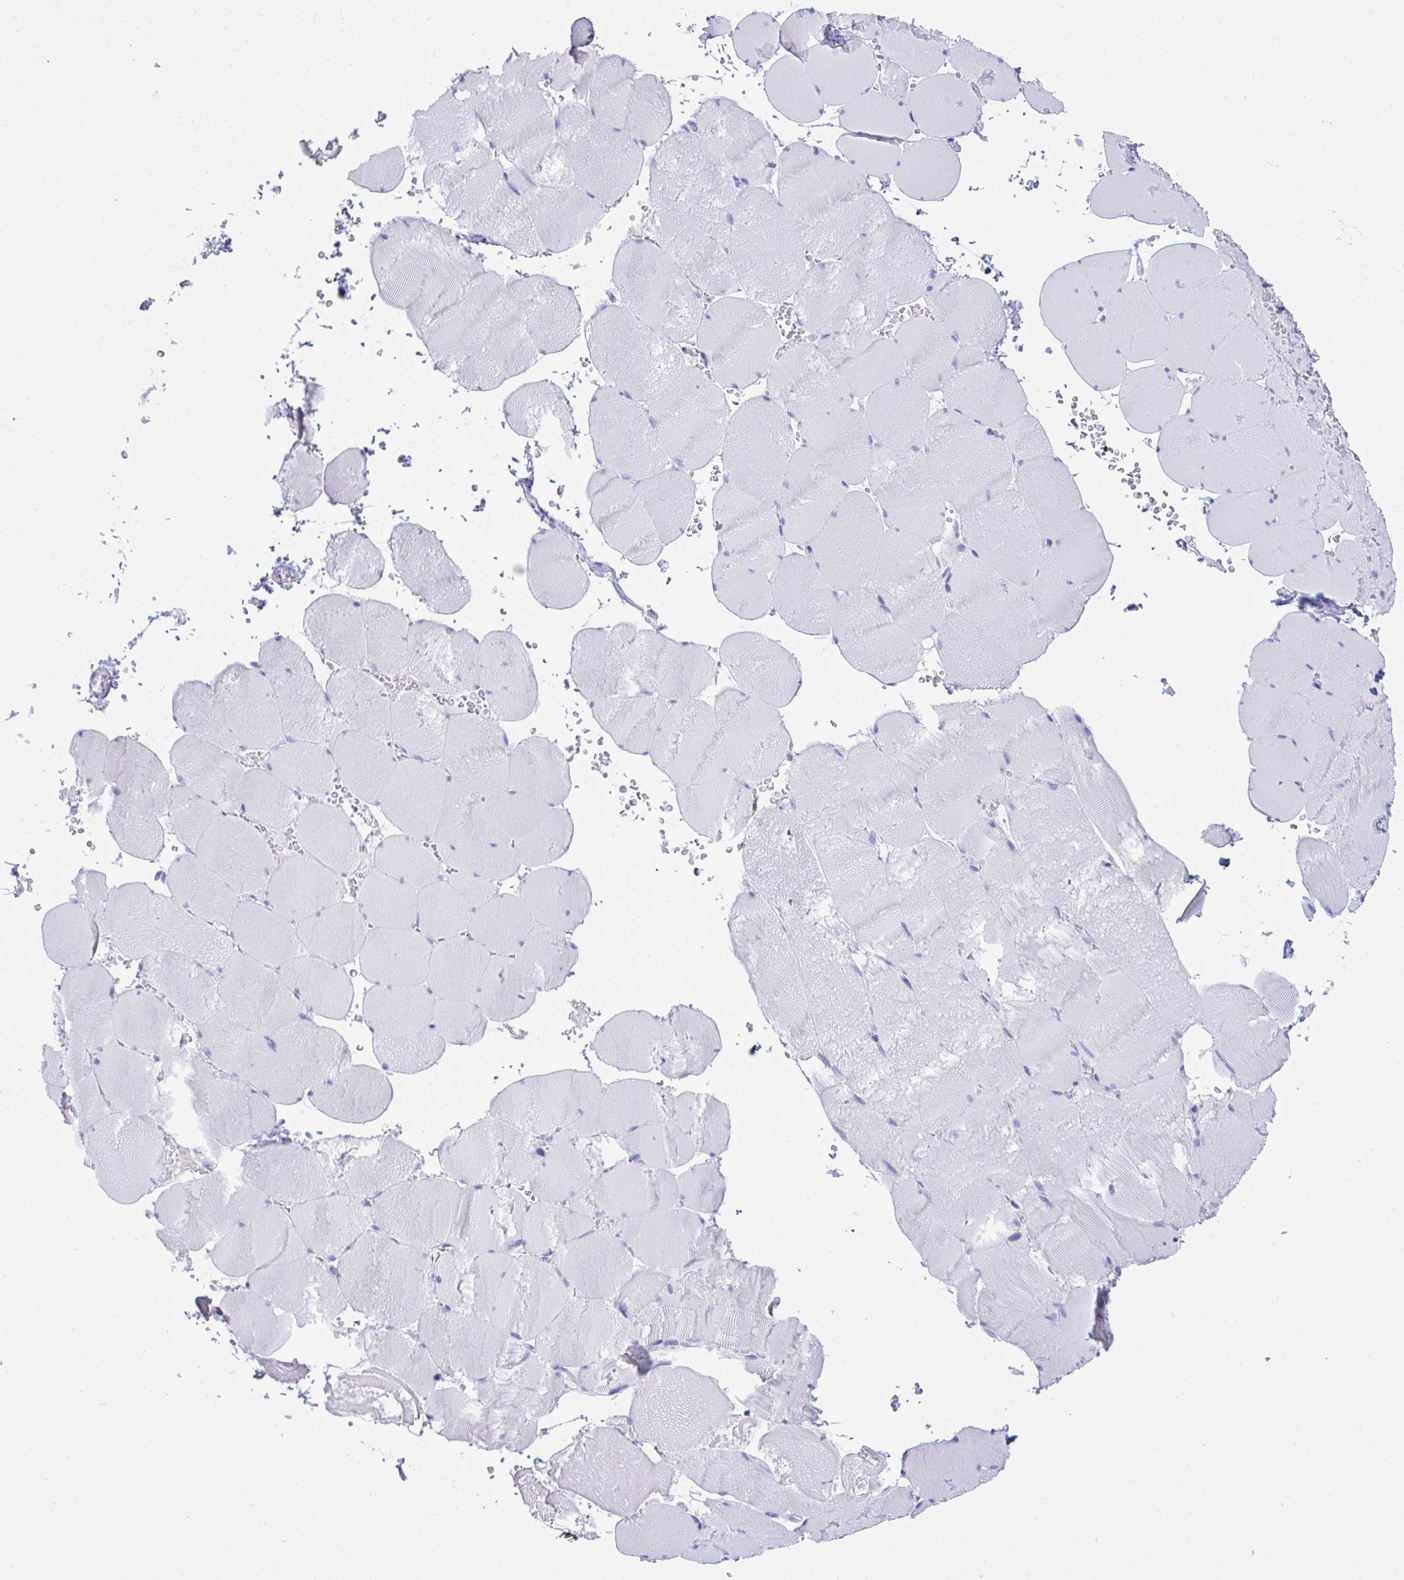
{"staining": {"intensity": "negative", "quantity": "none", "location": "none"}, "tissue": "skeletal muscle", "cell_type": "Myocytes", "image_type": "normal", "snomed": [{"axis": "morphology", "description": "Normal tissue, NOS"}, {"axis": "topography", "description": "Skeletal muscle"}, {"axis": "topography", "description": "Head-Neck"}], "caption": "Skeletal muscle was stained to show a protein in brown. There is no significant staining in myocytes.", "gene": "AKR1D1", "patient": {"sex": "male", "age": 66}}